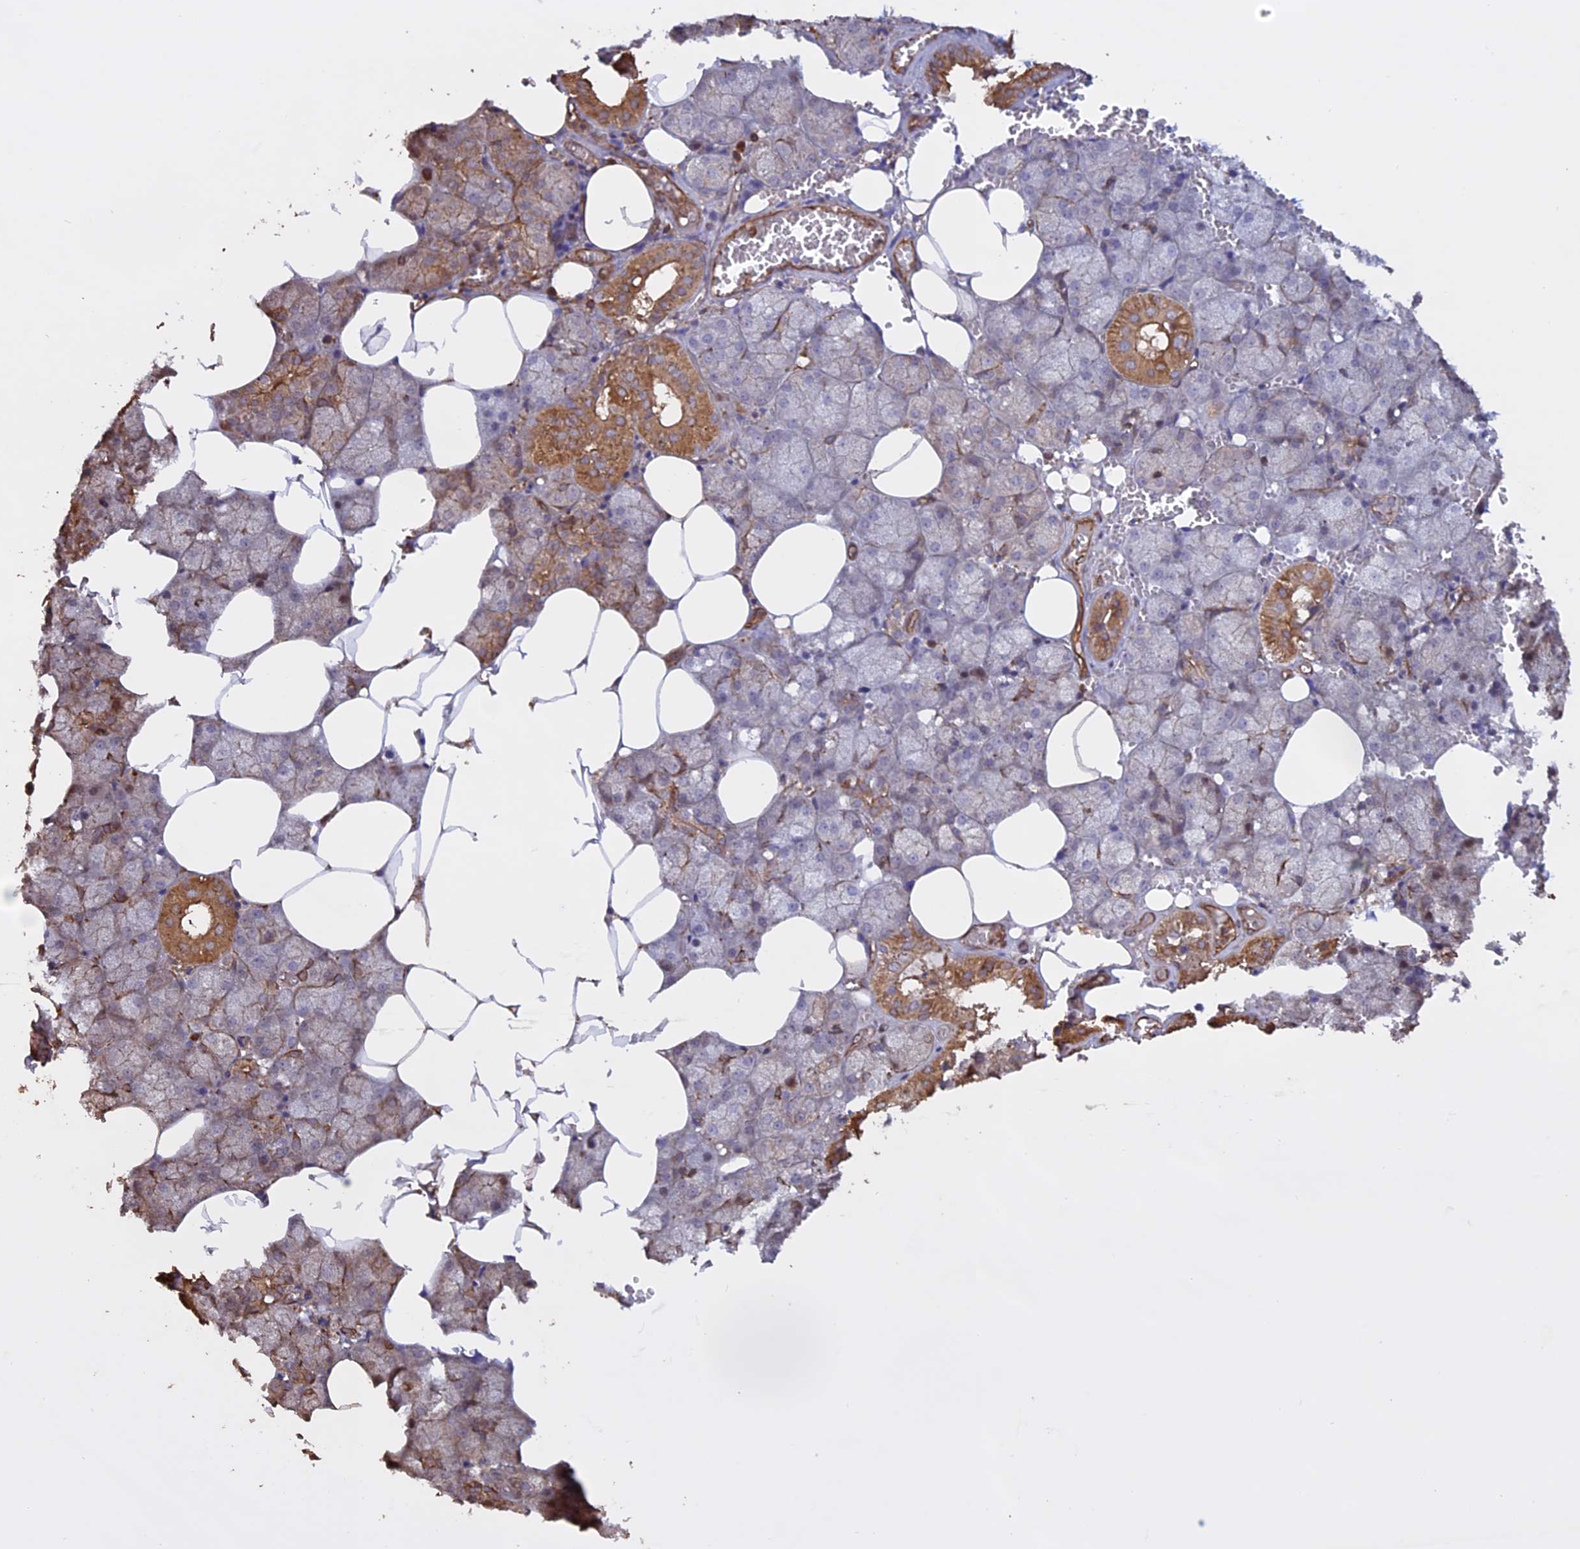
{"staining": {"intensity": "moderate", "quantity": "25%-75%", "location": "cytoplasmic/membranous"}, "tissue": "salivary gland", "cell_type": "Glandular cells", "image_type": "normal", "snomed": [{"axis": "morphology", "description": "Normal tissue, NOS"}, {"axis": "topography", "description": "Salivary gland"}], "caption": "Salivary gland was stained to show a protein in brown. There is medium levels of moderate cytoplasmic/membranous expression in approximately 25%-75% of glandular cells.", "gene": "CCDC148", "patient": {"sex": "male", "age": 62}}